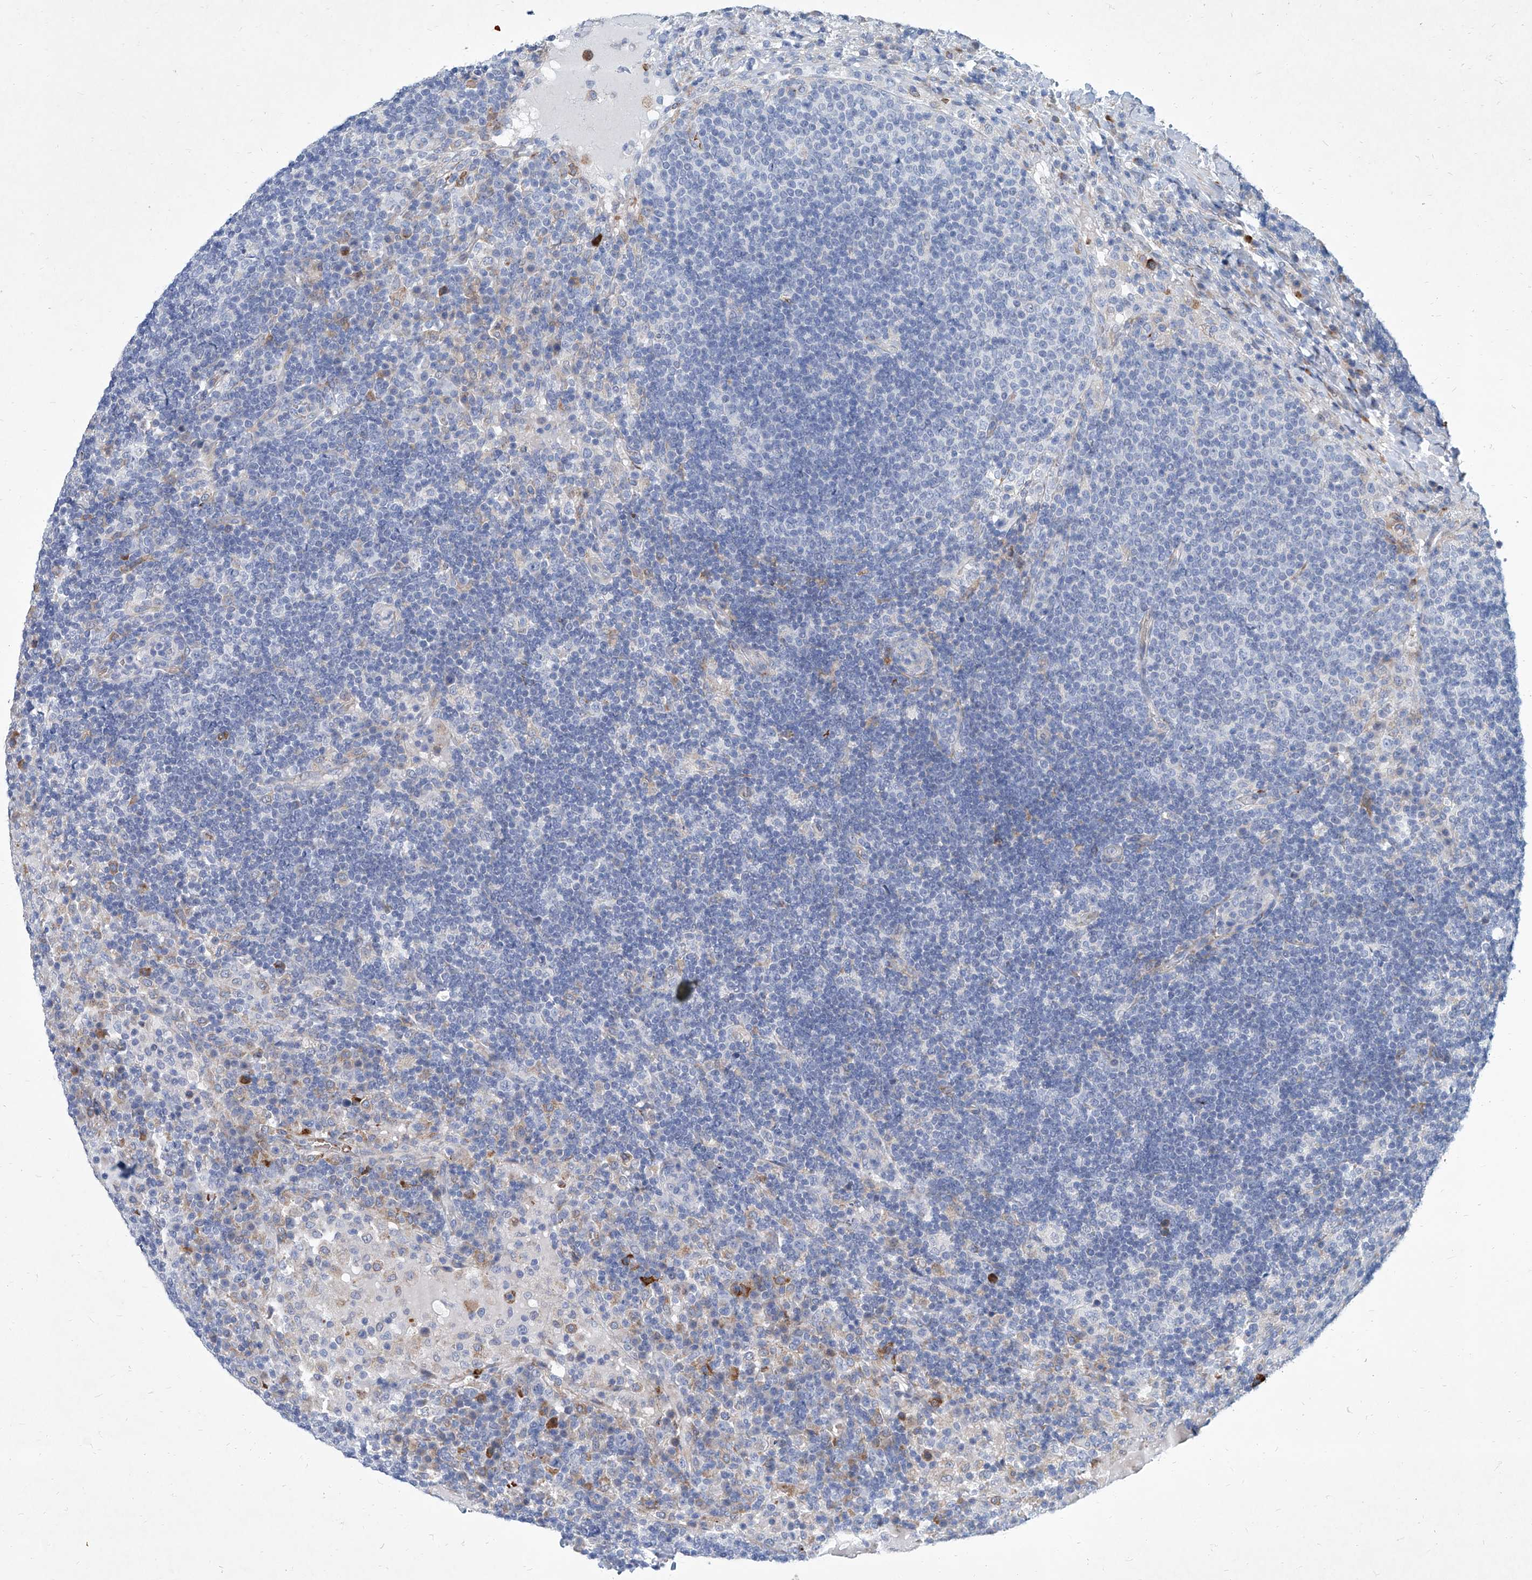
{"staining": {"intensity": "negative", "quantity": "none", "location": "none"}, "tissue": "lymph node", "cell_type": "Germinal center cells", "image_type": "normal", "snomed": [{"axis": "morphology", "description": "Normal tissue, NOS"}, {"axis": "topography", "description": "Lymph node"}], "caption": "Protein analysis of unremarkable lymph node reveals no significant expression in germinal center cells. Nuclei are stained in blue.", "gene": "FPR2", "patient": {"sex": "female", "age": 53}}